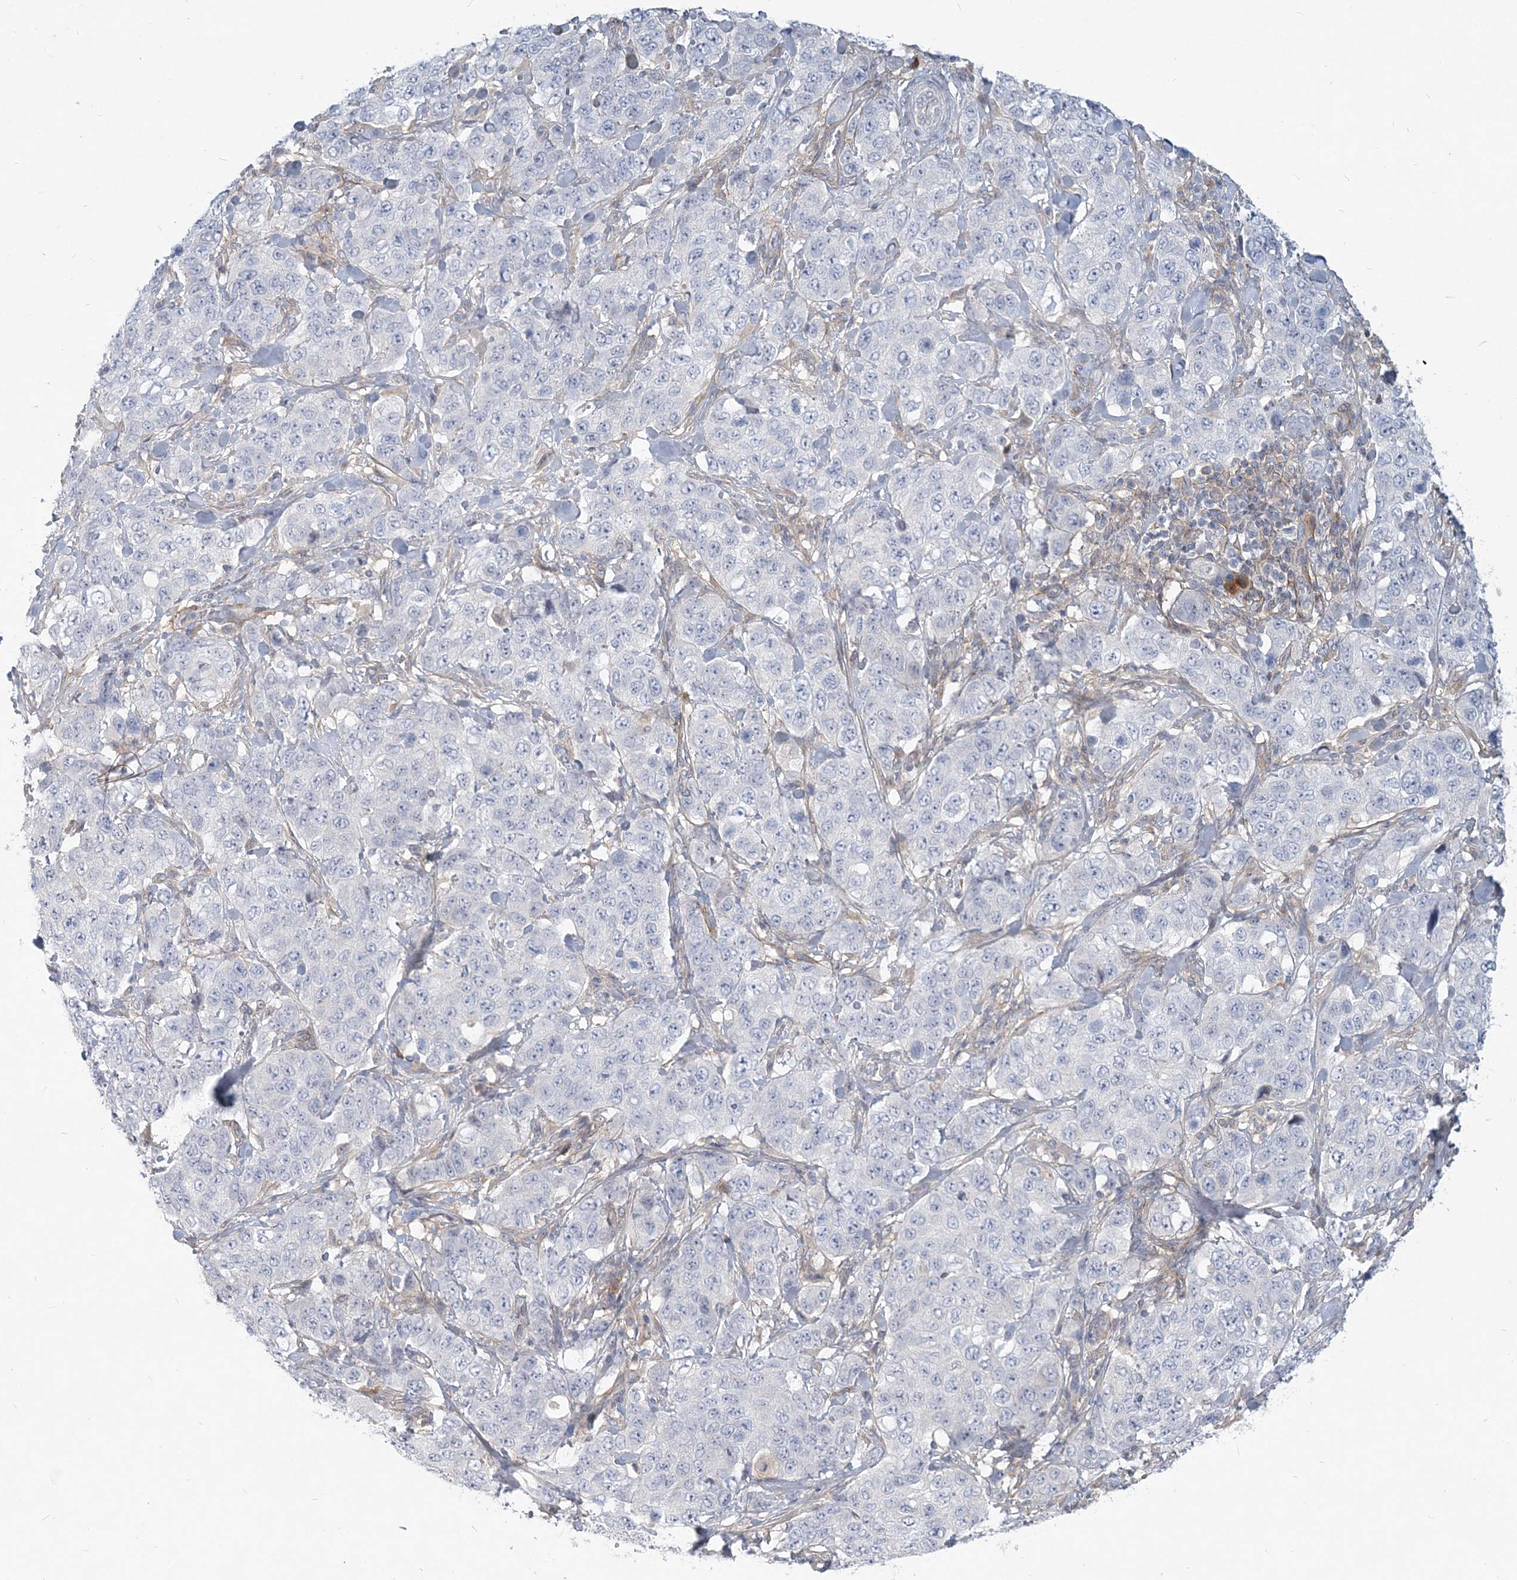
{"staining": {"intensity": "negative", "quantity": "none", "location": "none"}, "tissue": "stomach cancer", "cell_type": "Tumor cells", "image_type": "cancer", "snomed": [{"axis": "morphology", "description": "Adenocarcinoma, NOS"}, {"axis": "topography", "description": "Stomach"}], "caption": "IHC image of human stomach cancer stained for a protein (brown), which demonstrates no staining in tumor cells.", "gene": "GMPPA", "patient": {"sex": "male", "age": 48}}